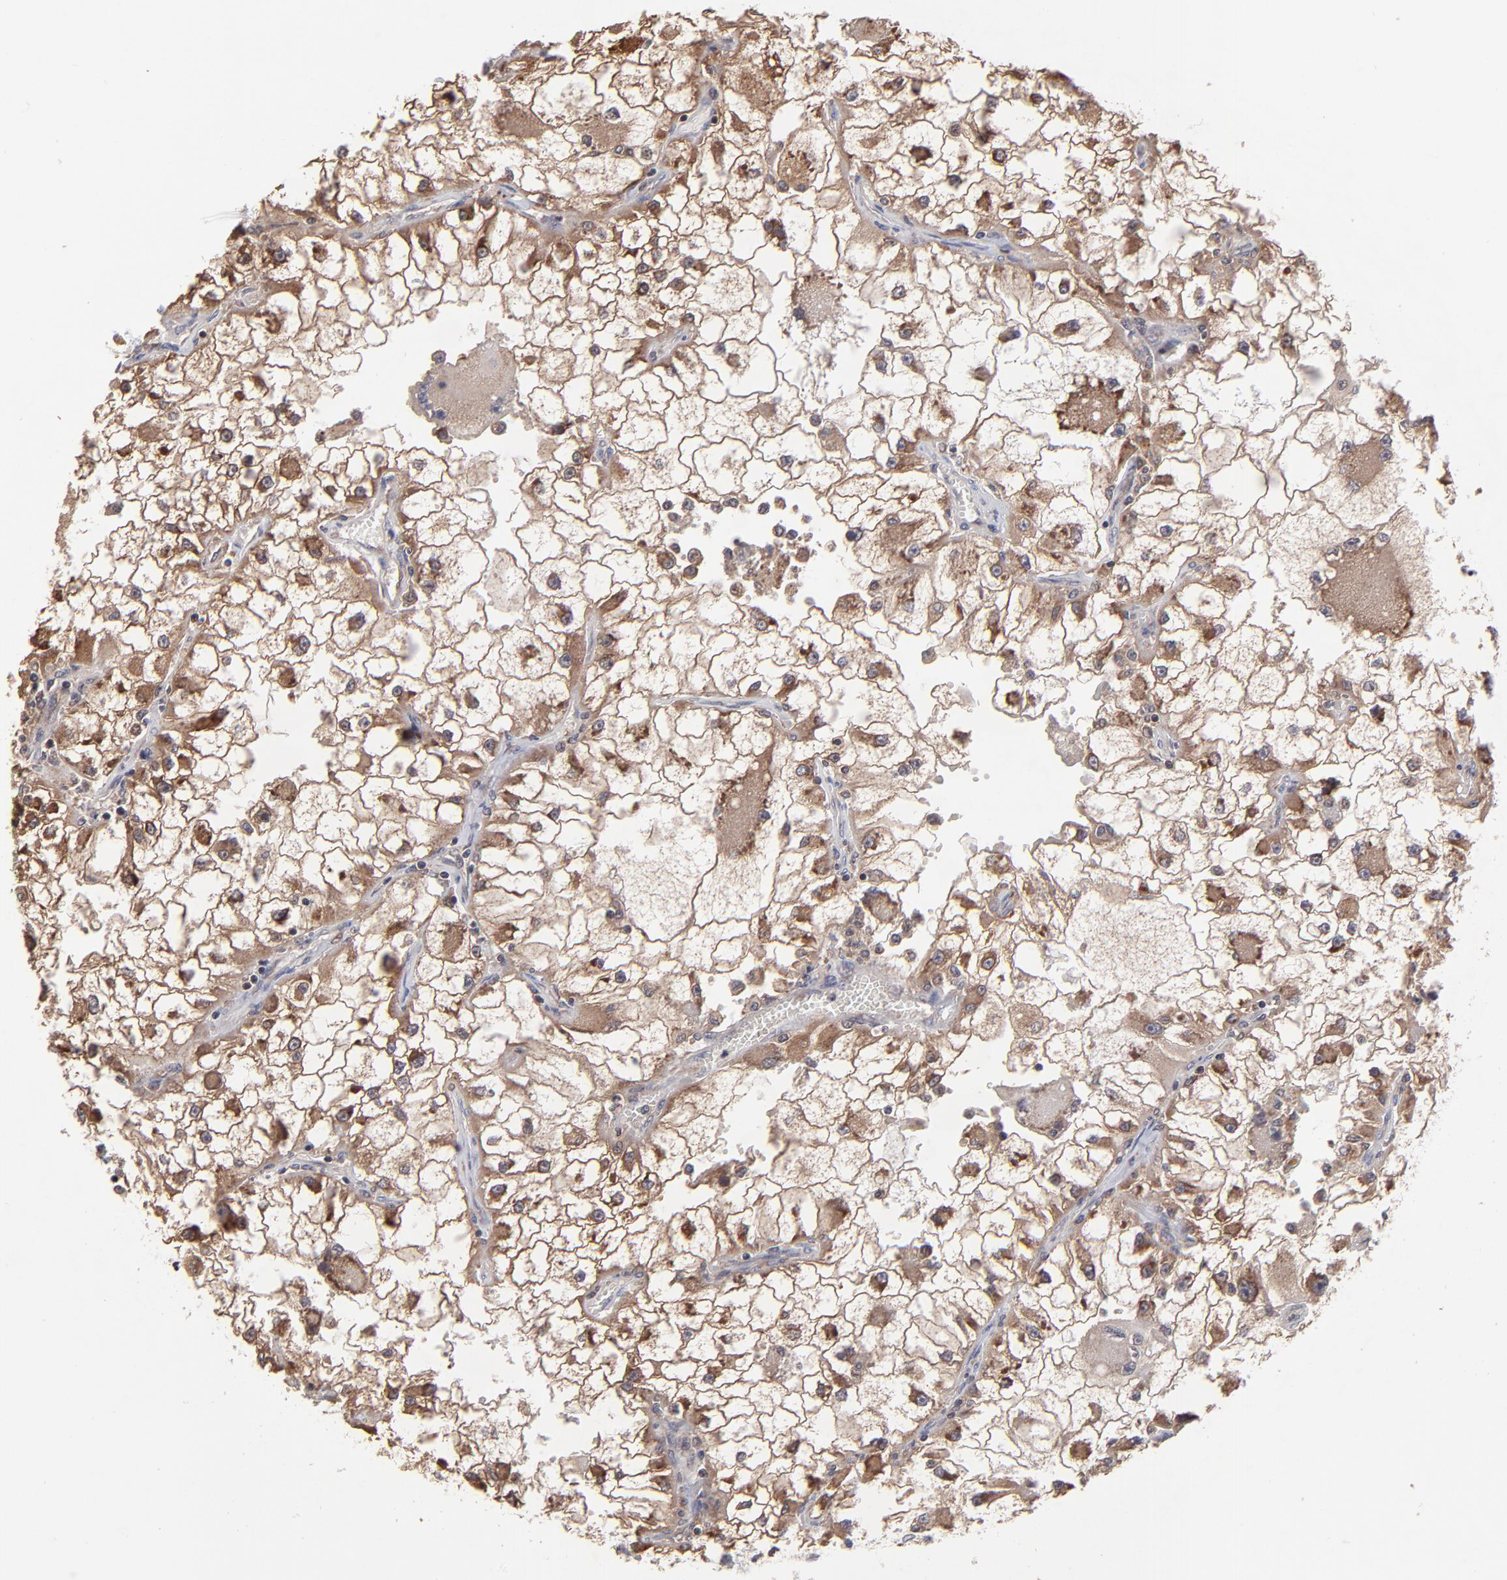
{"staining": {"intensity": "moderate", "quantity": "25%-75%", "location": "cytoplasmic/membranous"}, "tissue": "renal cancer", "cell_type": "Tumor cells", "image_type": "cancer", "snomed": [{"axis": "morphology", "description": "Adenocarcinoma, NOS"}, {"axis": "topography", "description": "Kidney"}], "caption": "Approximately 25%-75% of tumor cells in human renal cancer exhibit moderate cytoplasmic/membranous protein positivity as visualized by brown immunohistochemical staining.", "gene": "UBE2L6", "patient": {"sex": "female", "age": 73}}